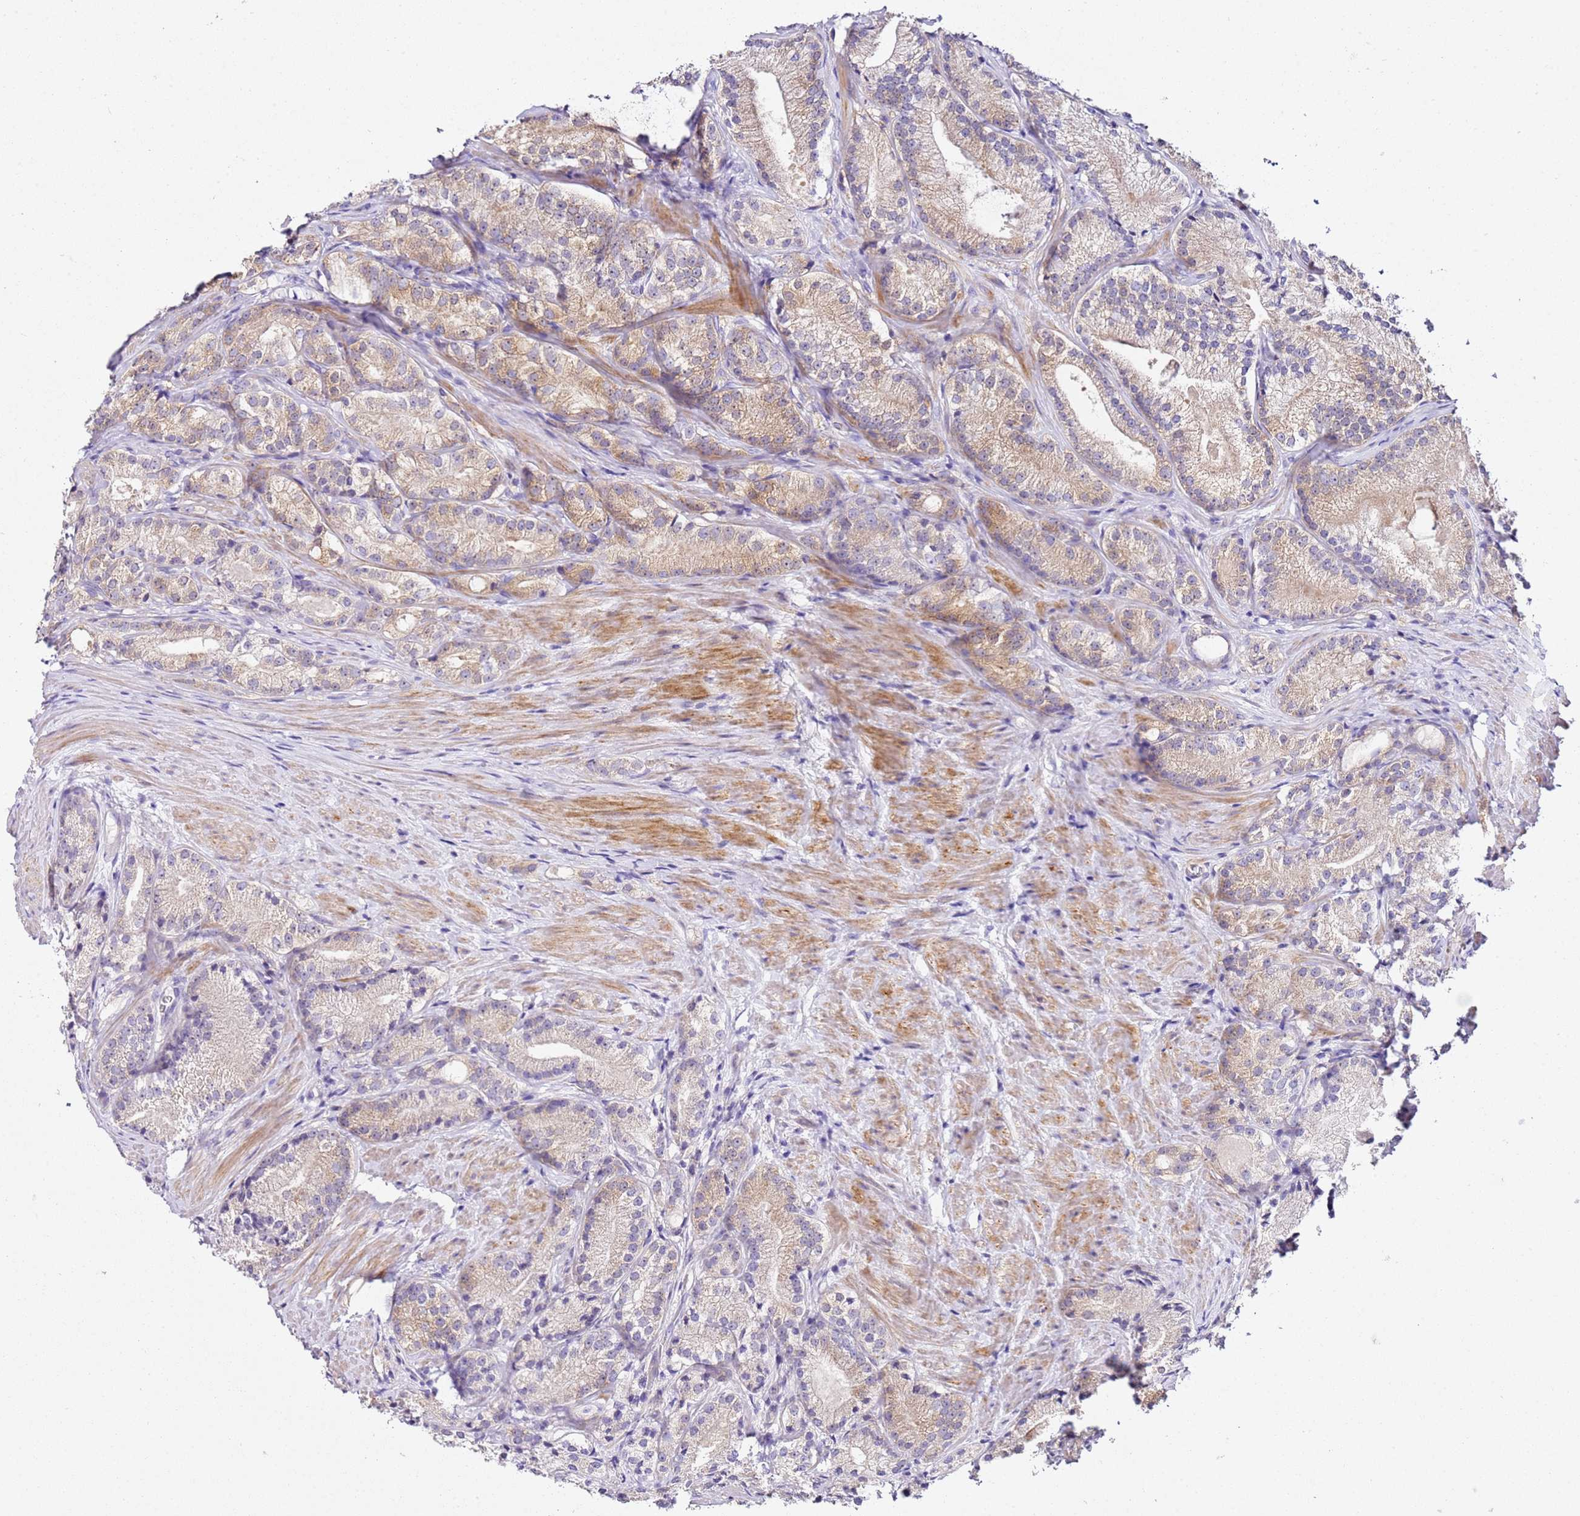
{"staining": {"intensity": "weak", "quantity": ">75%", "location": "cytoplasmic/membranous"}, "tissue": "prostate cancer", "cell_type": "Tumor cells", "image_type": "cancer", "snomed": [{"axis": "morphology", "description": "Adenocarcinoma, Low grade"}, {"axis": "topography", "description": "Prostate"}], "caption": "Protein staining displays weak cytoplasmic/membranous staining in about >75% of tumor cells in prostate cancer (low-grade adenocarcinoma).", "gene": "HGD", "patient": {"sex": "male", "age": 57}}